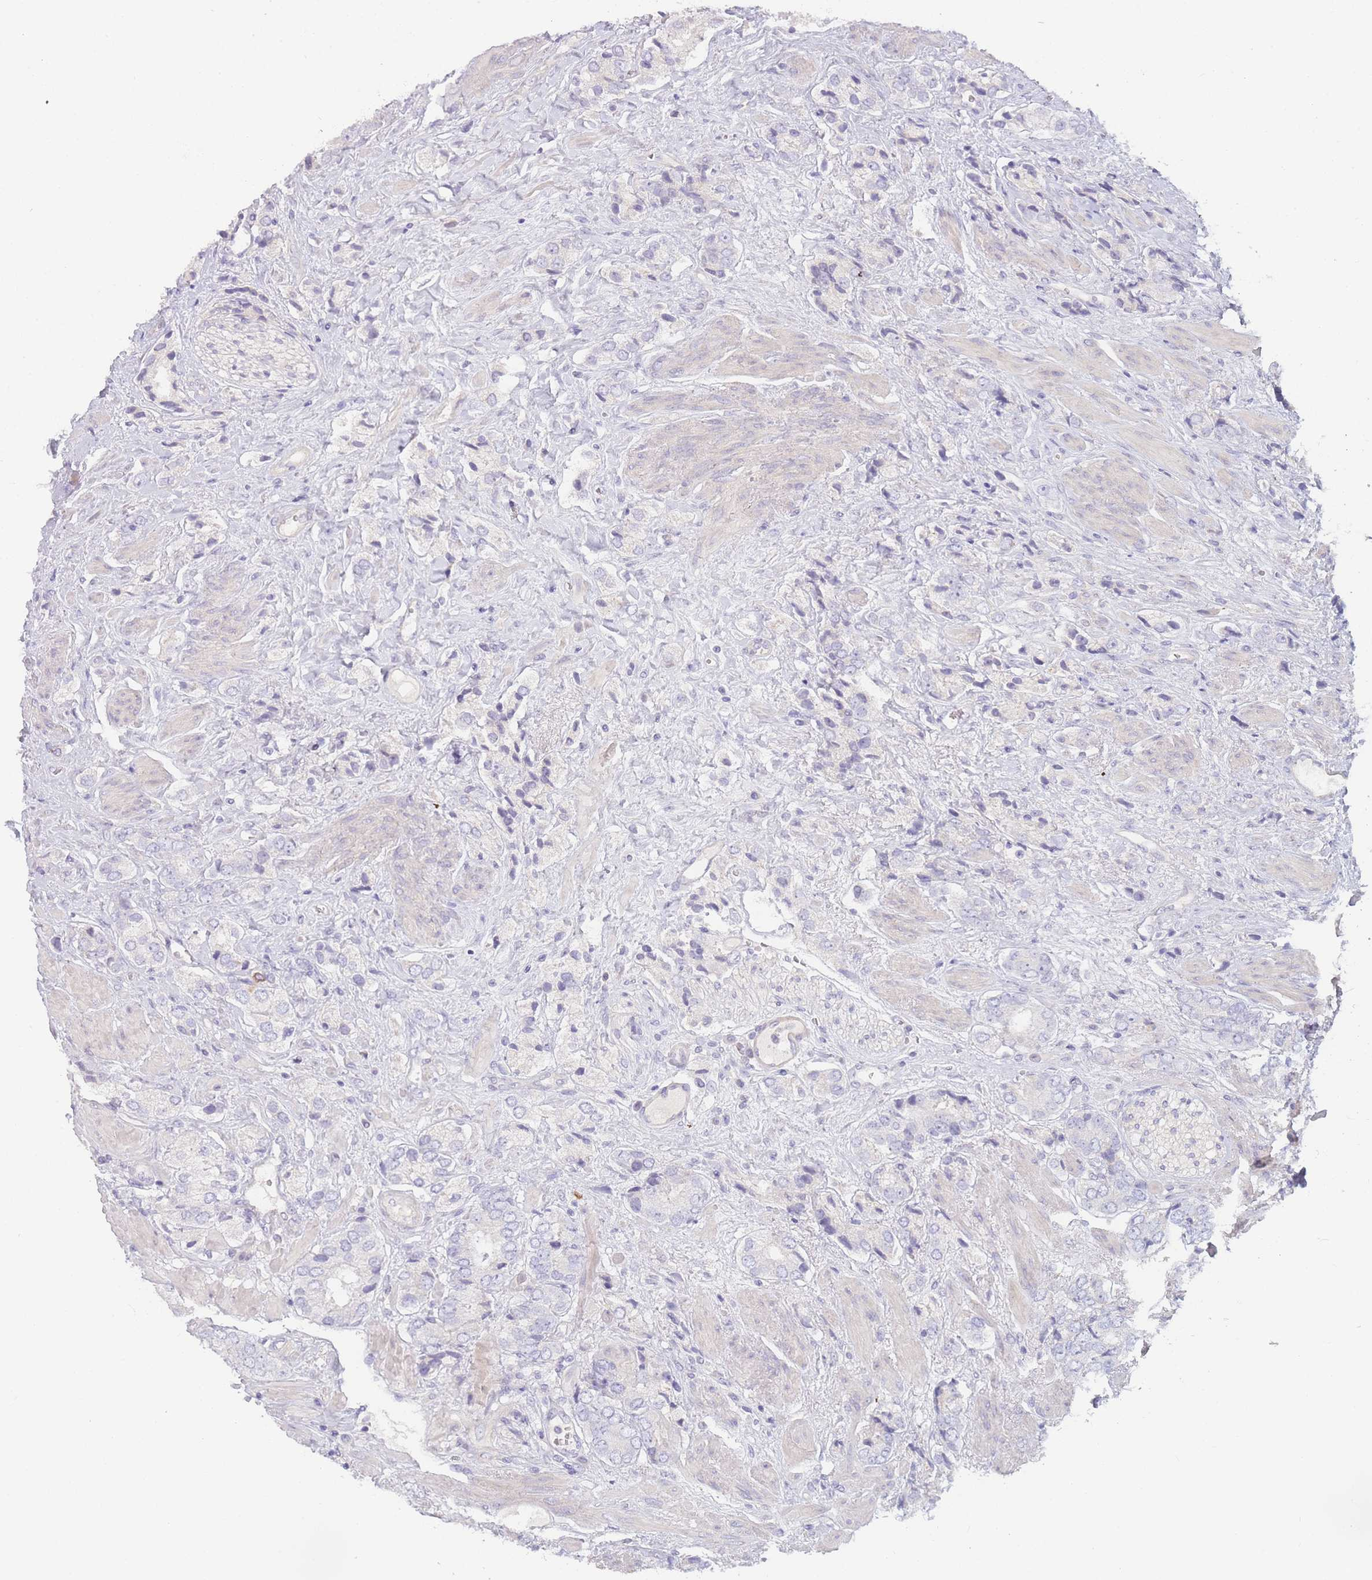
{"staining": {"intensity": "negative", "quantity": "none", "location": "none"}, "tissue": "prostate cancer", "cell_type": "Tumor cells", "image_type": "cancer", "snomed": [{"axis": "morphology", "description": "Adenocarcinoma, High grade"}, {"axis": "topography", "description": "Prostate and seminal vesicle, NOS"}], "caption": "IHC photomicrograph of human adenocarcinoma (high-grade) (prostate) stained for a protein (brown), which reveals no staining in tumor cells. (Stains: DAB IHC with hematoxylin counter stain, Microscopy: brightfield microscopy at high magnification).", "gene": "SPHKAP", "patient": {"sex": "male", "age": 64}}